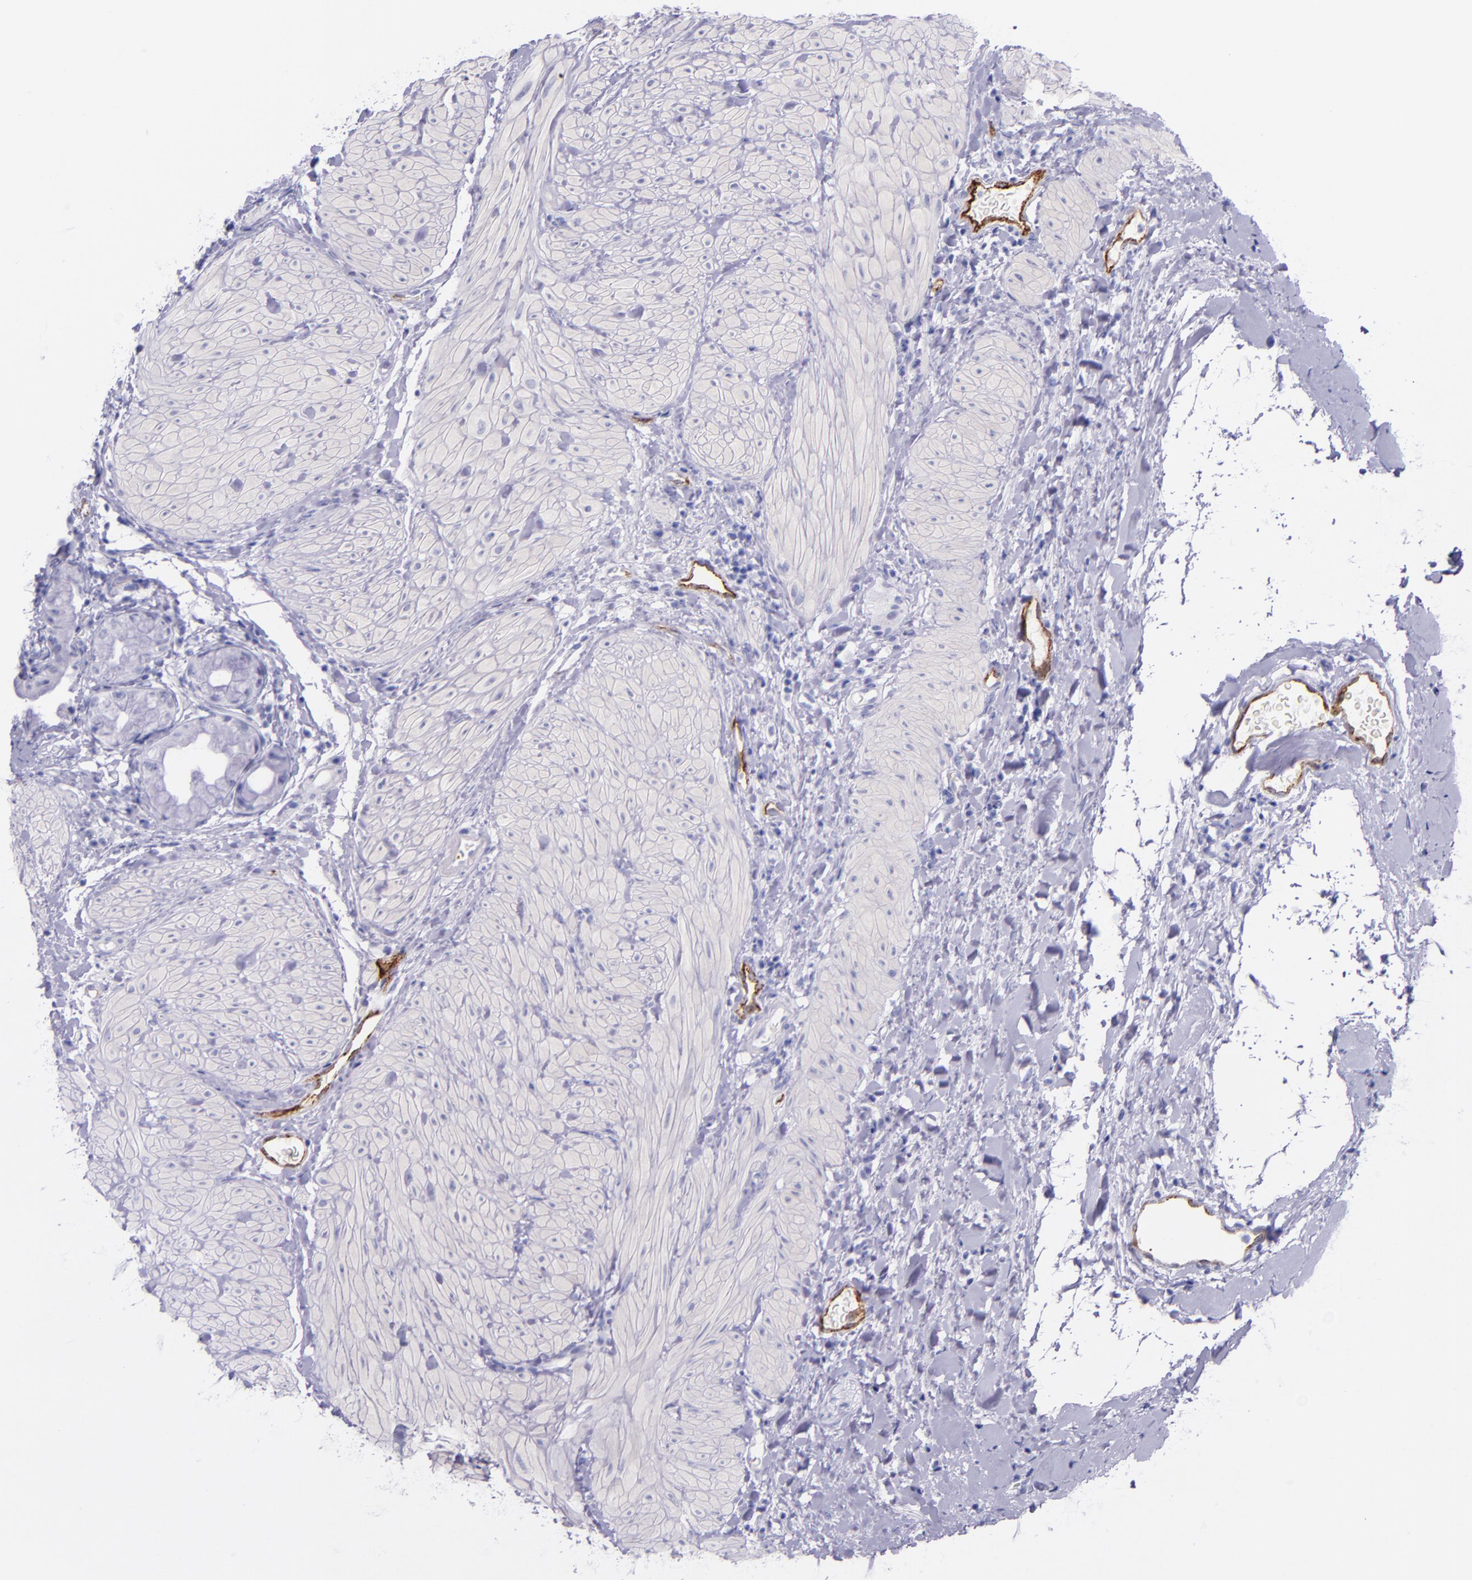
{"staining": {"intensity": "negative", "quantity": "none", "location": "none"}, "tissue": "gallbladder", "cell_type": "Glandular cells", "image_type": "normal", "snomed": [{"axis": "morphology", "description": "Normal tissue, NOS"}, {"axis": "morphology", "description": "Inflammation, NOS"}, {"axis": "topography", "description": "Gallbladder"}], "caption": "The immunohistochemistry (IHC) photomicrograph has no significant staining in glandular cells of gallbladder.", "gene": "SELE", "patient": {"sex": "male", "age": 66}}